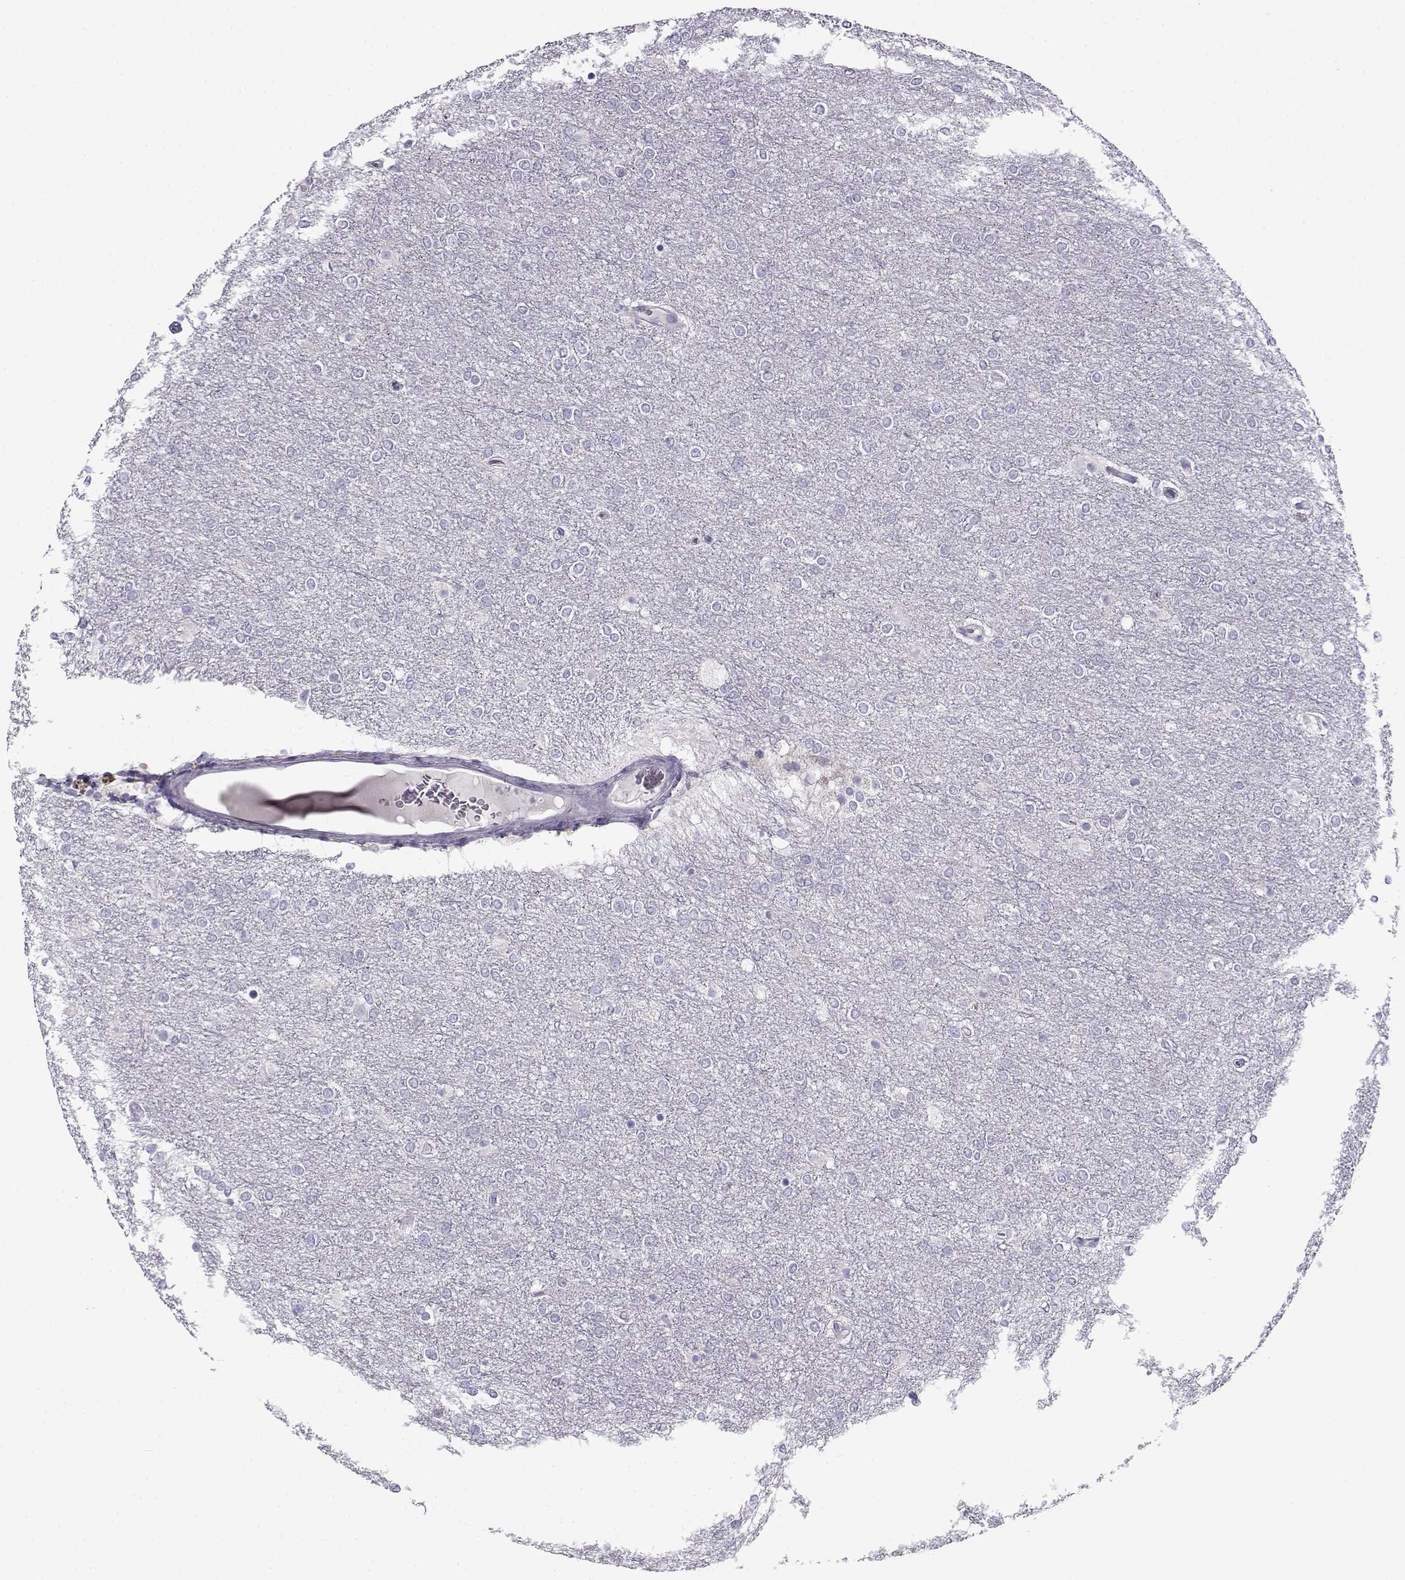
{"staining": {"intensity": "negative", "quantity": "none", "location": "none"}, "tissue": "glioma", "cell_type": "Tumor cells", "image_type": "cancer", "snomed": [{"axis": "morphology", "description": "Glioma, malignant, High grade"}, {"axis": "topography", "description": "Brain"}], "caption": "Immunohistochemical staining of human glioma displays no significant staining in tumor cells.", "gene": "FAM166A", "patient": {"sex": "female", "age": 61}}